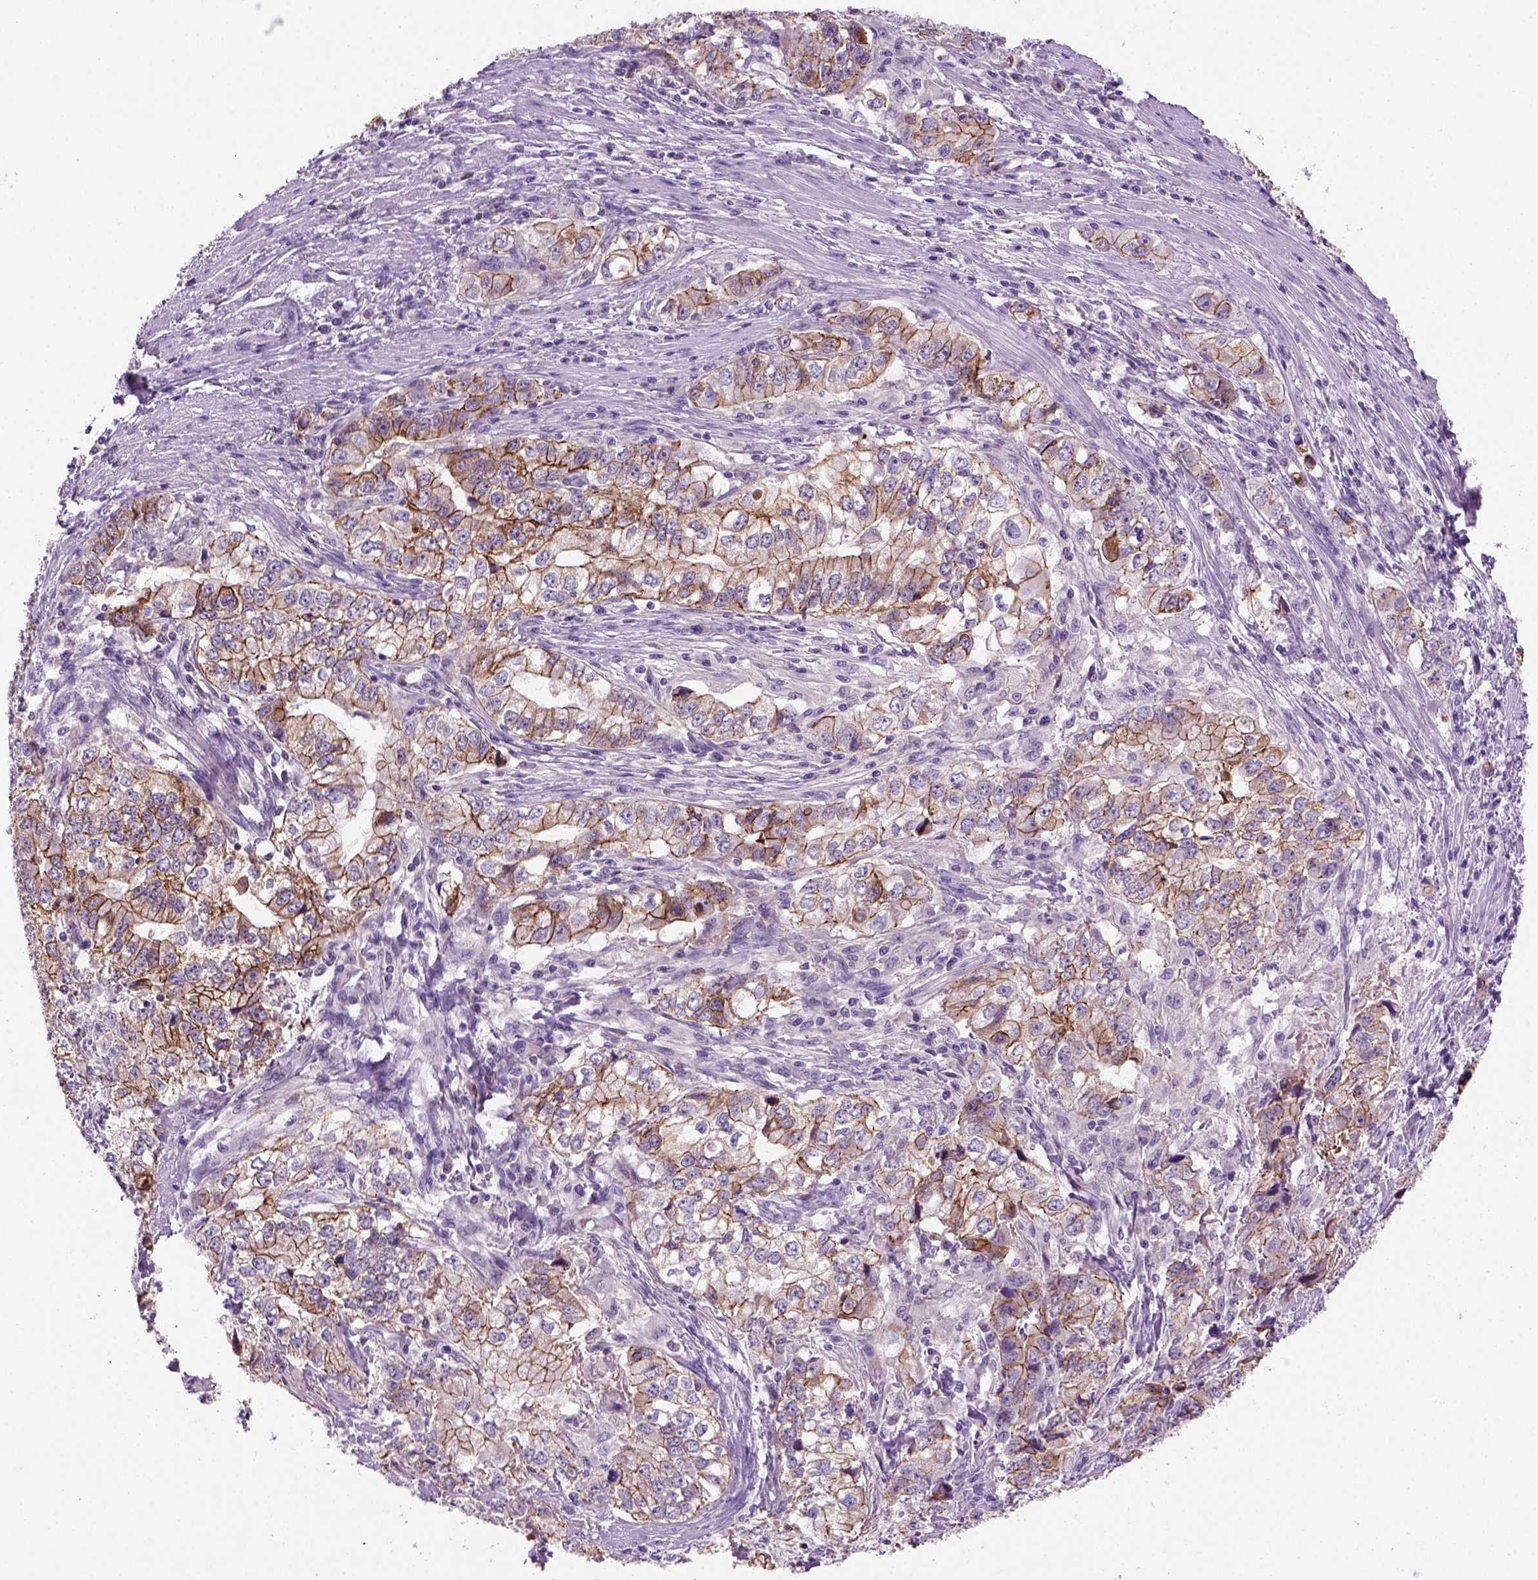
{"staining": {"intensity": "moderate", "quantity": ">75%", "location": "cytoplasmic/membranous"}, "tissue": "stomach cancer", "cell_type": "Tumor cells", "image_type": "cancer", "snomed": [{"axis": "morphology", "description": "Adenocarcinoma, NOS"}, {"axis": "topography", "description": "Stomach, lower"}], "caption": "The image reveals staining of stomach cancer (adenocarcinoma), revealing moderate cytoplasmic/membranous protein expression (brown color) within tumor cells.", "gene": "CDH1", "patient": {"sex": "female", "age": 72}}